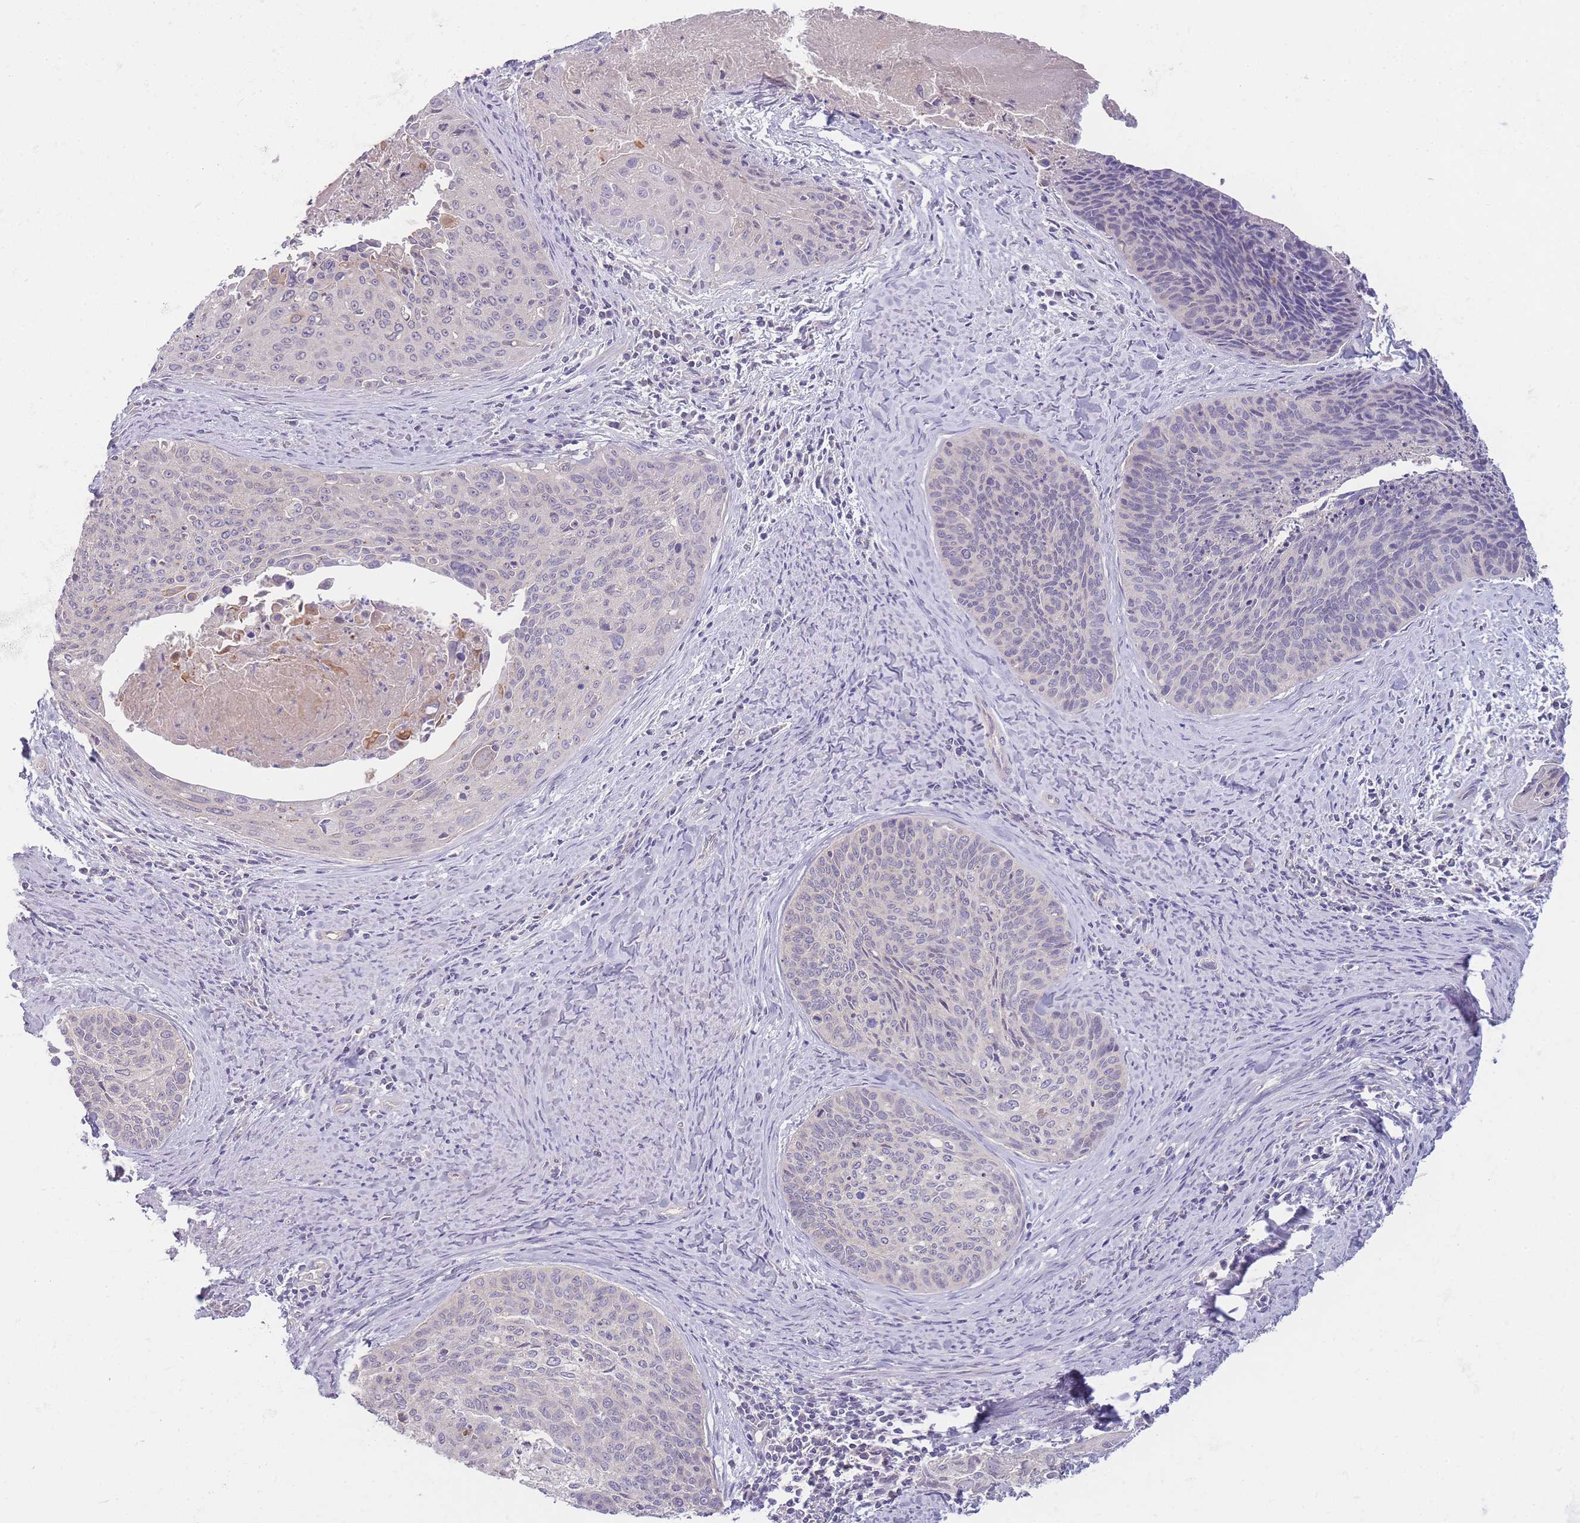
{"staining": {"intensity": "negative", "quantity": "none", "location": "none"}, "tissue": "cervical cancer", "cell_type": "Tumor cells", "image_type": "cancer", "snomed": [{"axis": "morphology", "description": "Squamous cell carcinoma, NOS"}, {"axis": "topography", "description": "Cervix"}], "caption": "Cervical cancer (squamous cell carcinoma) was stained to show a protein in brown. There is no significant staining in tumor cells.", "gene": "SPHKAP", "patient": {"sex": "female", "age": 55}}